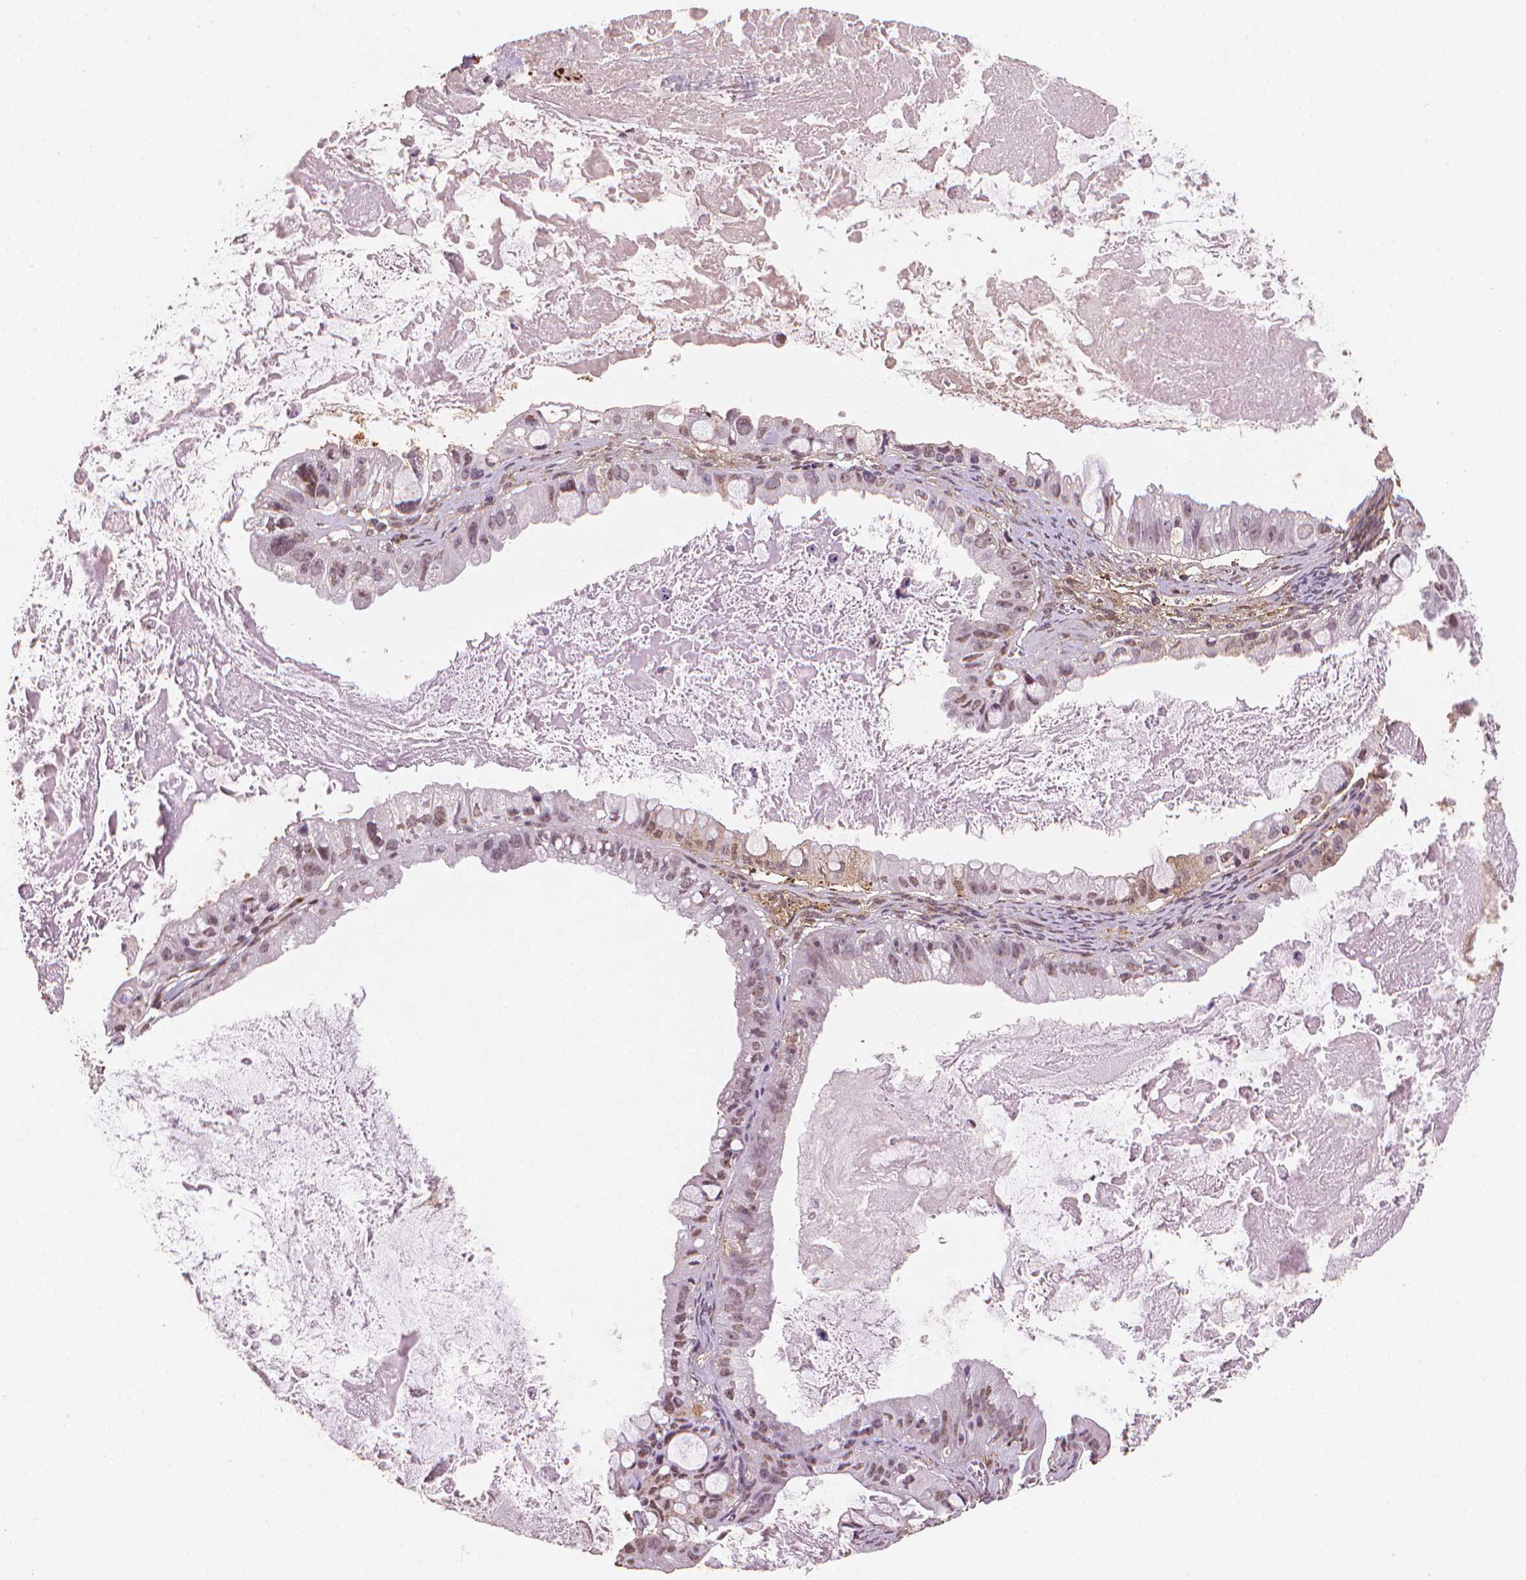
{"staining": {"intensity": "weak", "quantity": "<25%", "location": "cytoplasmic/membranous,nuclear"}, "tissue": "ovarian cancer", "cell_type": "Tumor cells", "image_type": "cancer", "snomed": [{"axis": "morphology", "description": "Cystadenocarcinoma, mucinous, NOS"}, {"axis": "topography", "description": "Ovary"}], "caption": "Tumor cells are negative for brown protein staining in mucinous cystadenocarcinoma (ovarian).", "gene": "DCN", "patient": {"sex": "female", "age": 61}}